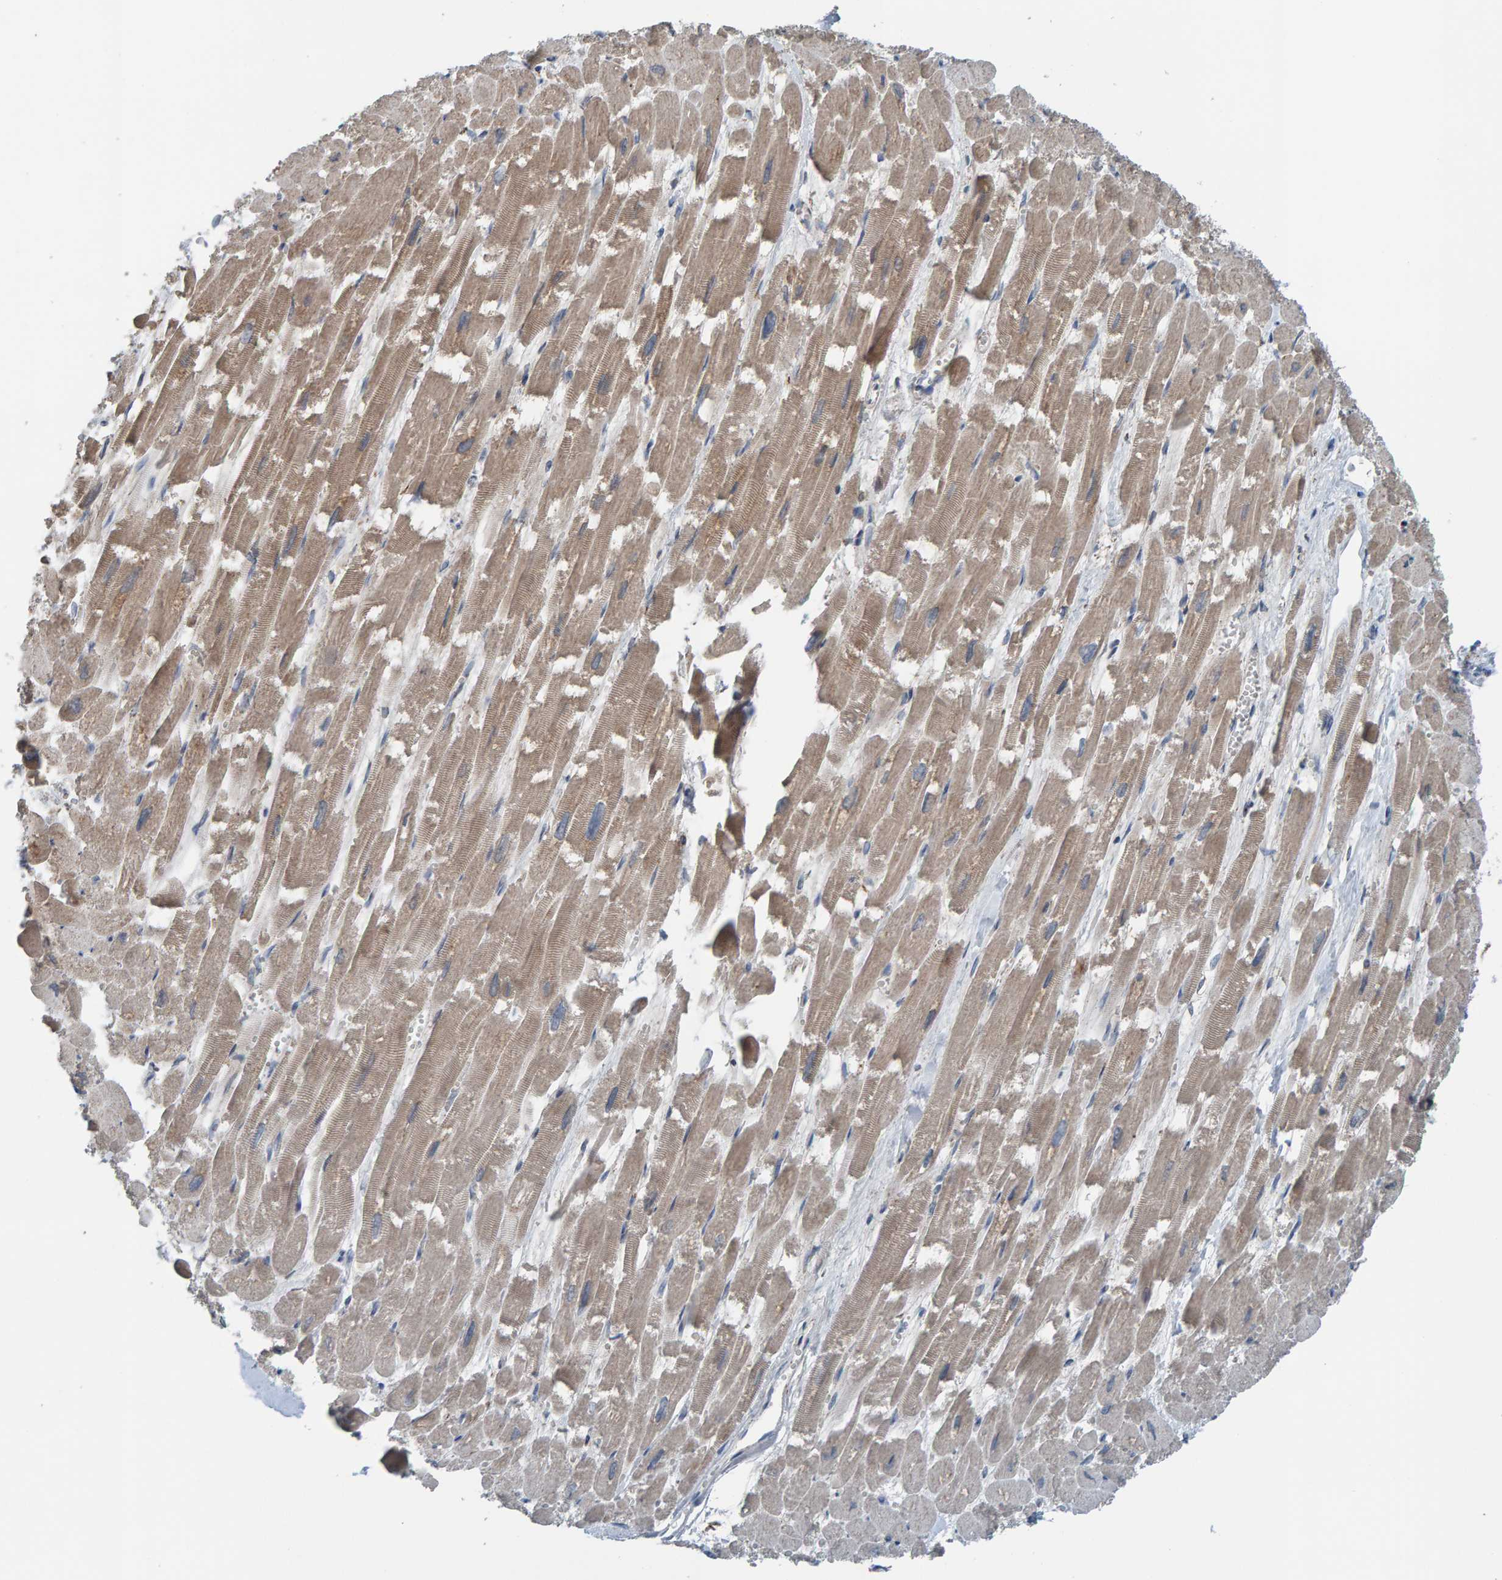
{"staining": {"intensity": "moderate", "quantity": ">75%", "location": "cytoplasmic/membranous"}, "tissue": "heart muscle", "cell_type": "Cardiomyocytes", "image_type": "normal", "snomed": [{"axis": "morphology", "description": "Normal tissue, NOS"}, {"axis": "topography", "description": "Heart"}], "caption": "A brown stain highlights moderate cytoplasmic/membranous positivity of a protein in cardiomyocytes of normal heart muscle.", "gene": "ZNF48", "patient": {"sex": "male", "age": 54}}